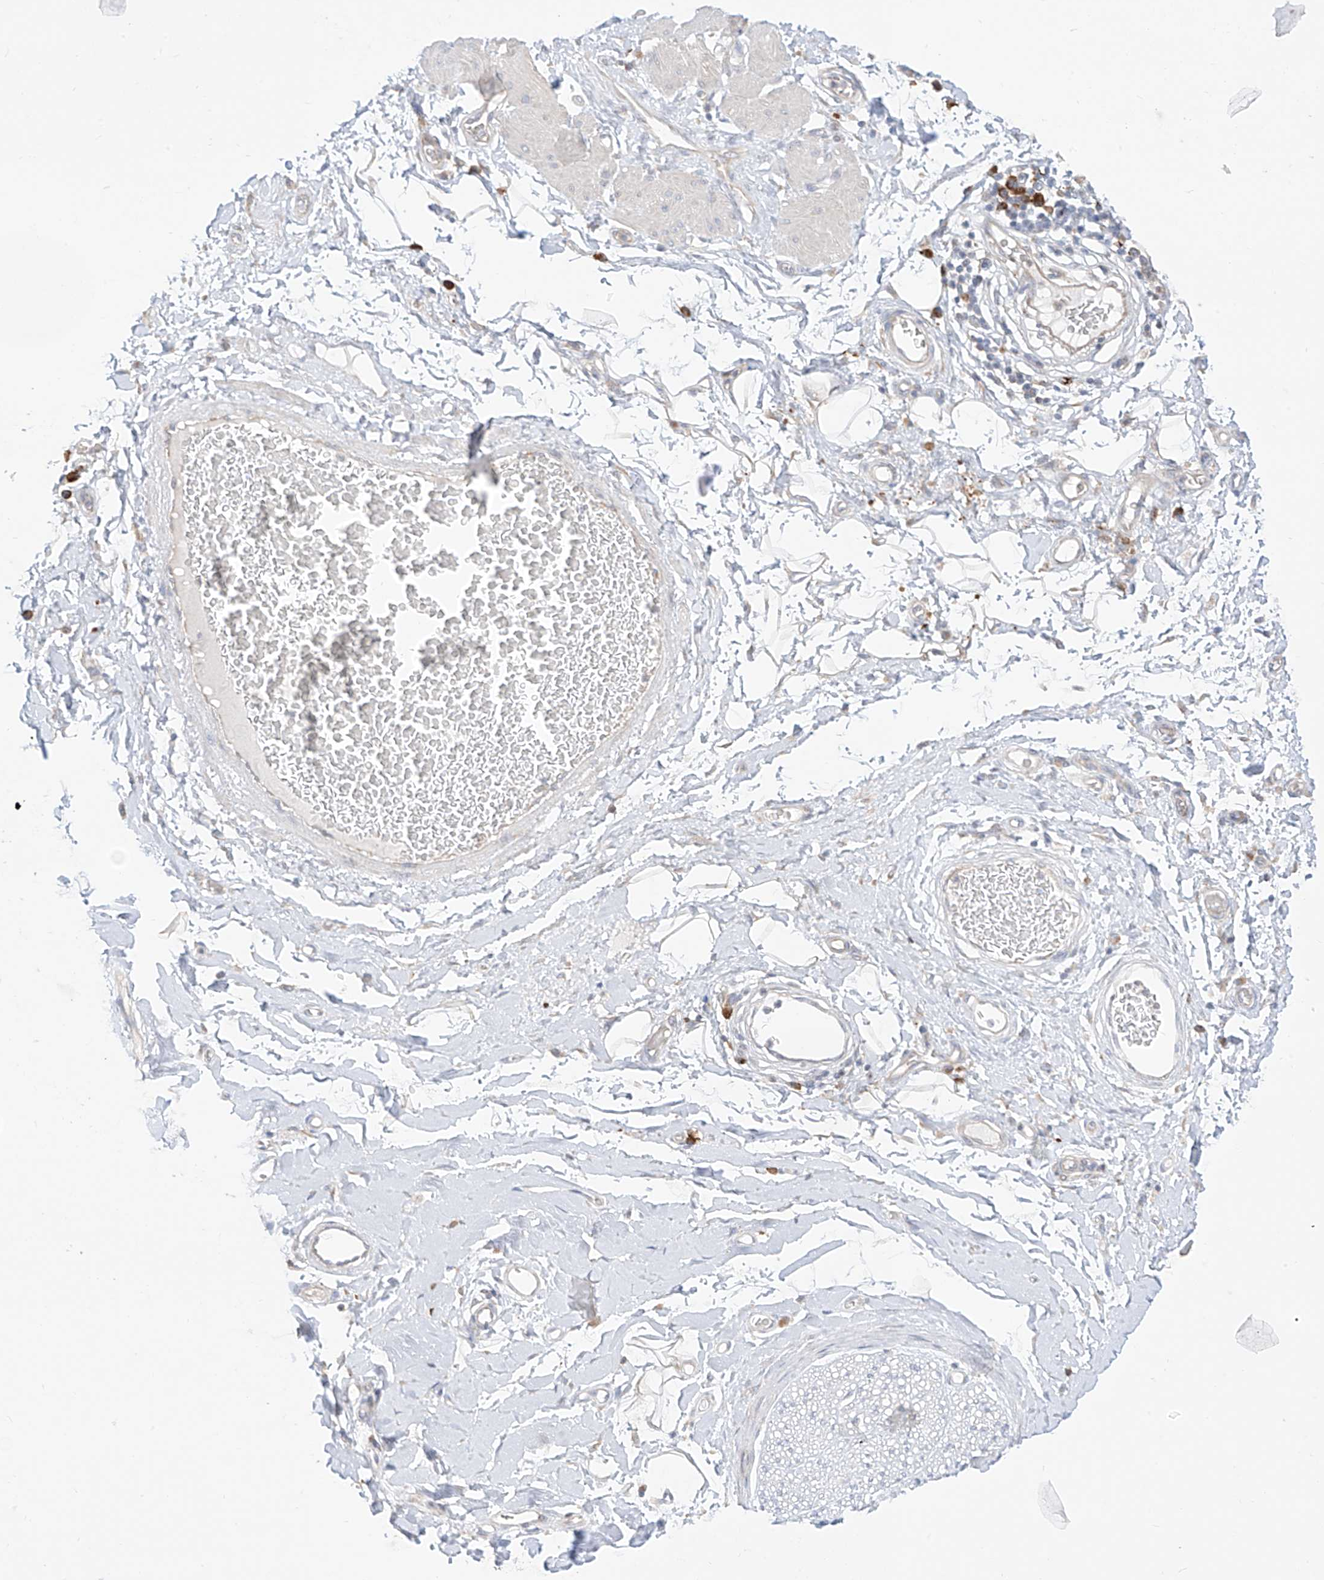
{"staining": {"intensity": "negative", "quantity": "none", "location": "none"}, "tissue": "adipose tissue", "cell_type": "Adipocytes", "image_type": "normal", "snomed": [{"axis": "morphology", "description": "Normal tissue, NOS"}, {"axis": "morphology", "description": "Adenocarcinoma, NOS"}, {"axis": "topography", "description": "Stomach, upper"}, {"axis": "topography", "description": "Peripheral nerve tissue"}], "caption": "IHC of unremarkable human adipose tissue reveals no expression in adipocytes. Brightfield microscopy of IHC stained with DAB (3,3'-diaminobenzidine) (brown) and hematoxylin (blue), captured at high magnification.", "gene": "SYTL3", "patient": {"sex": "male", "age": 62}}